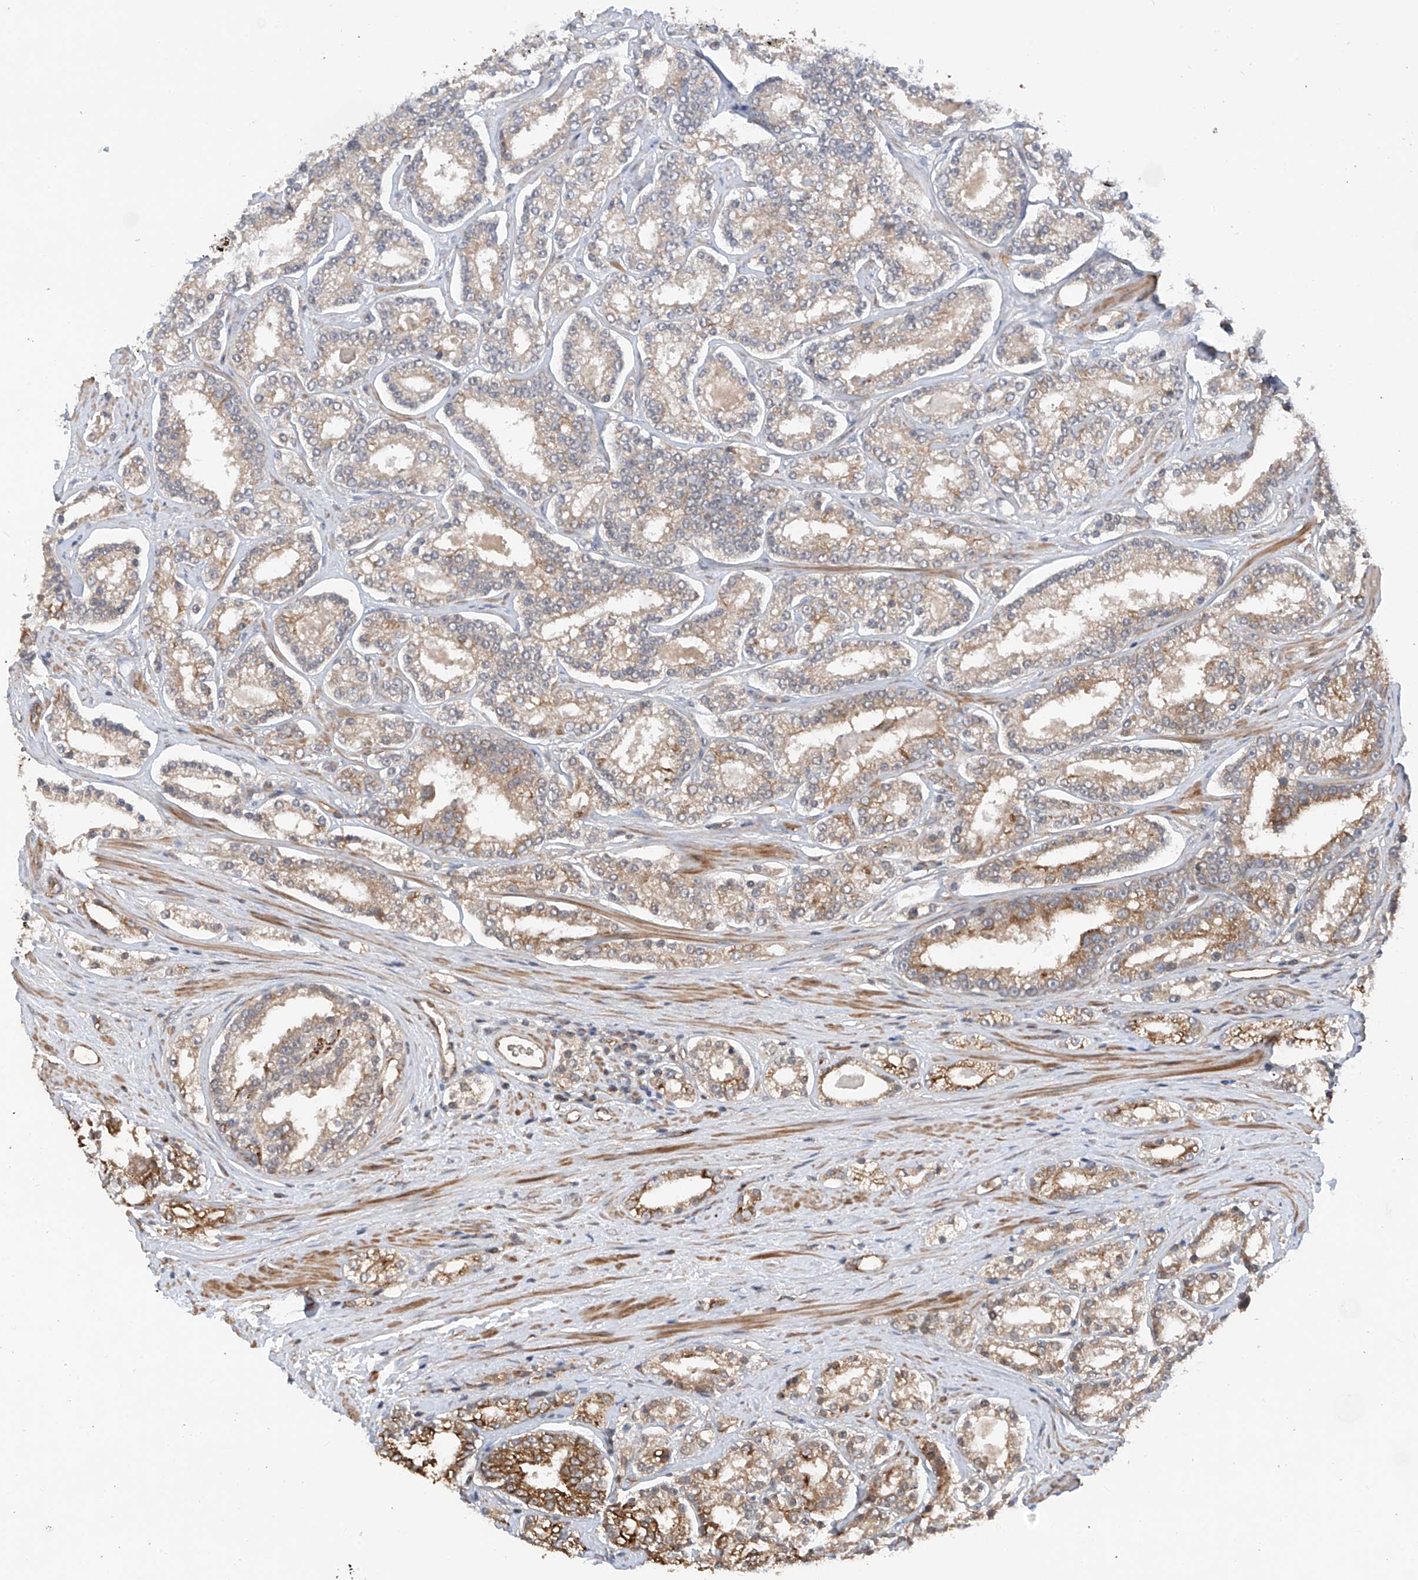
{"staining": {"intensity": "moderate", "quantity": "<25%", "location": "cytoplasmic/membranous"}, "tissue": "prostate cancer", "cell_type": "Tumor cells", "image_type": "cancer", "snomed": [{"axis": "morphology", "description": "Normal tissue, NOS"}, {"axis": "morphology", "description": "Adenocarcinoma, High grade"}, {"axis": "topography", "description": "Prostate"}], "caption": "Prostate adenocarcinoma (high-grade) was stained to show a protein in brown. There is low levels of moderate cytoplasmic/membranous expression in approximately <25% of tumor cells.", "gene": "RPAIN", "patient": {"sex": "male", "age": 83}}